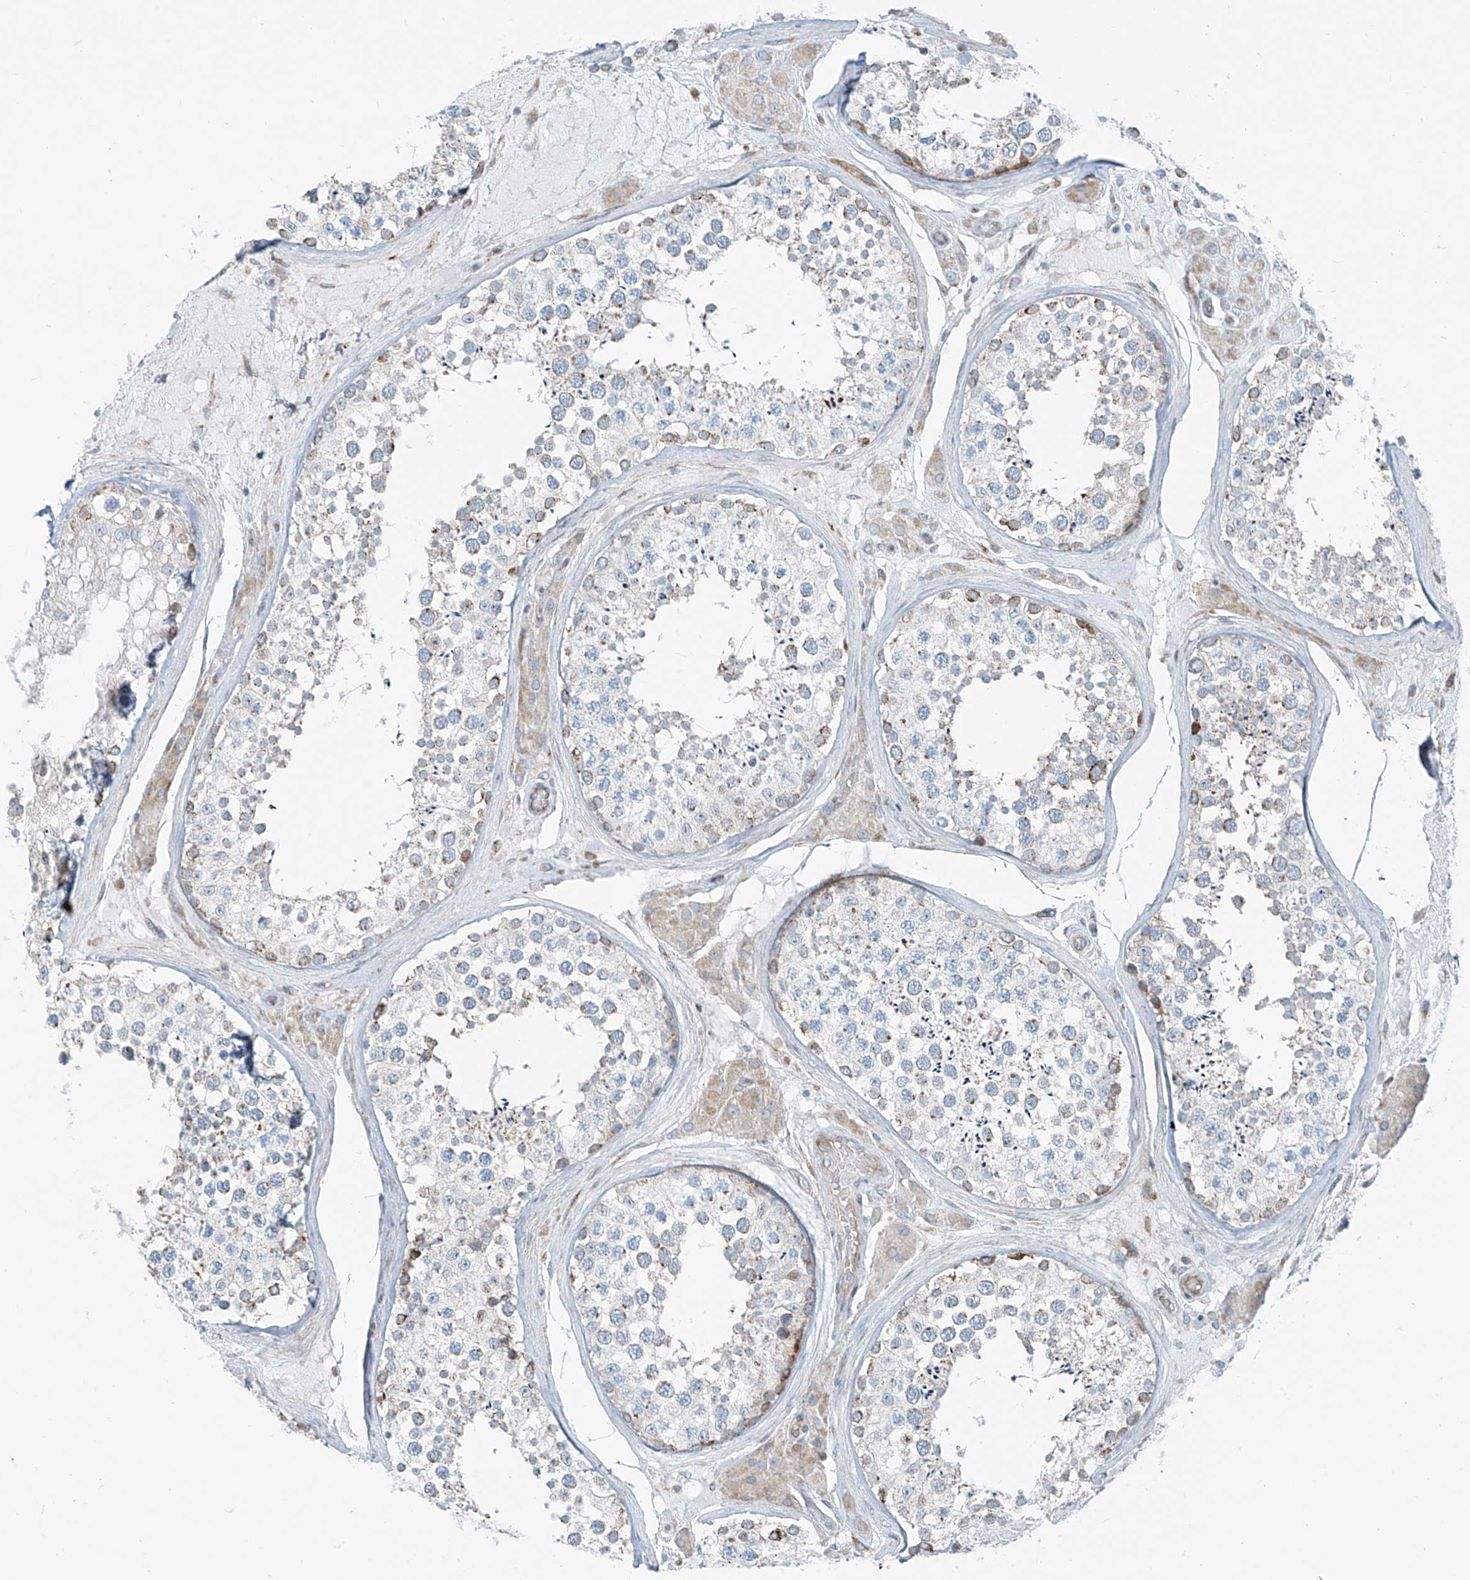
{"staining": {"intensity": "moderate", "quantity": "<25%", "location": "cytoplasmic/membranous"}, "tissue": "testis", "cell_type": "Cells in seminiferous ducts", "image_type": "normal", "snomed": [{"axis": "morphology", "description": "Normal tissue, NOS"}, {"axis": "topography", "description": "Testis"}], "caption": "Immunohistochemical staining of normal testis displays <25% levels of moderate cytoplasmic/membranous protein expression in approximately <25% of cells in seminiferous ducts.", "gene": "HIC2", "patient": {"sex": "male", "age": 46}}